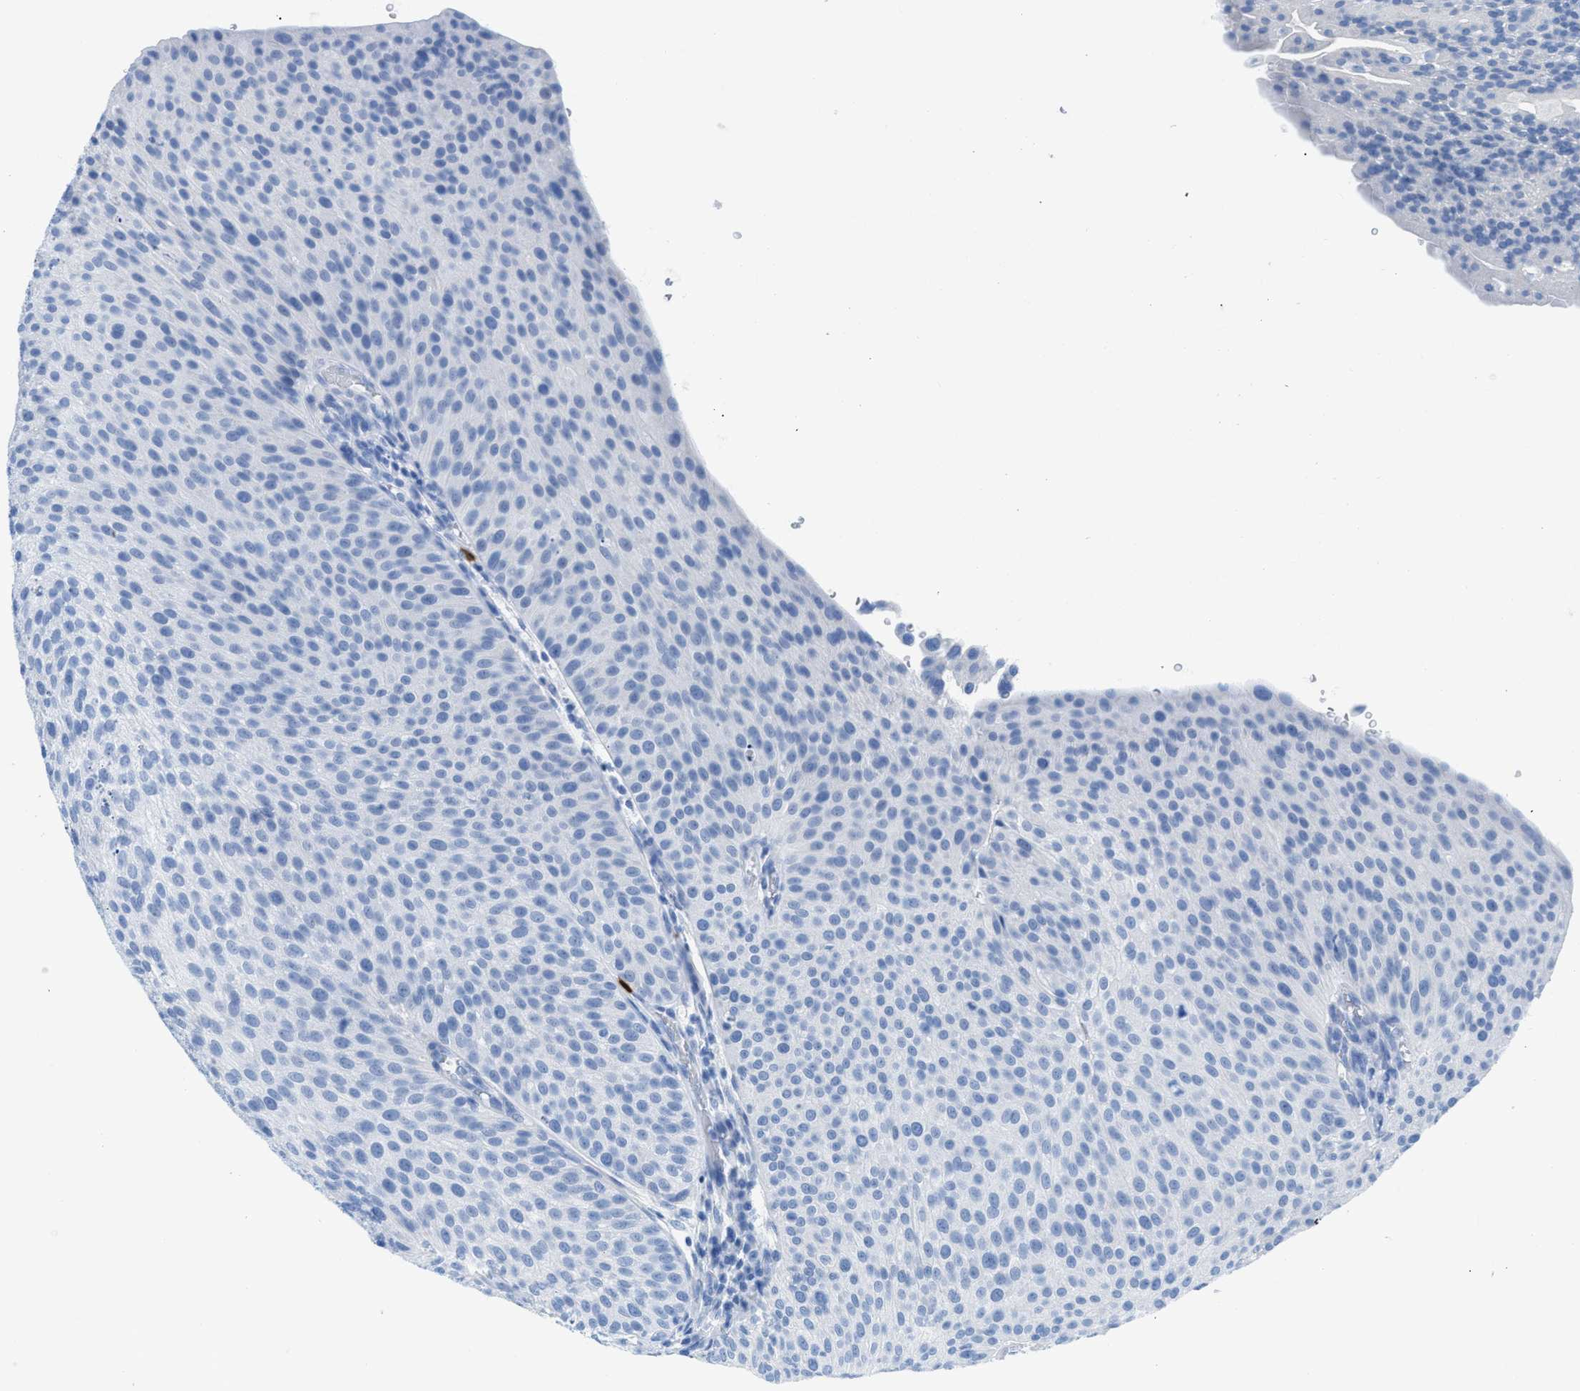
{"staining": {"intensity": "negative", "quantity": "none", "location": "none"}, "tissue": "urothelial cancer", "cell_type": "Tumor cells", "image_type": "cancer", "snomed": [{"axis": "morphology", "description": "Urothelial carcinoma, Low grade"}, {"axis": "topography", "description": "Smooth muscle"}, {"axis": "topography", "description": "Urinary bladder"}], "caption": "Immunohistochemistry photomicrograph of human urothelial carcinoma (low-grade) stained for a protein (brown), which exhibits no positivity in tumor cells.", "gene": "TCL1A", "patient": {"sex": "male", "age": 60}}